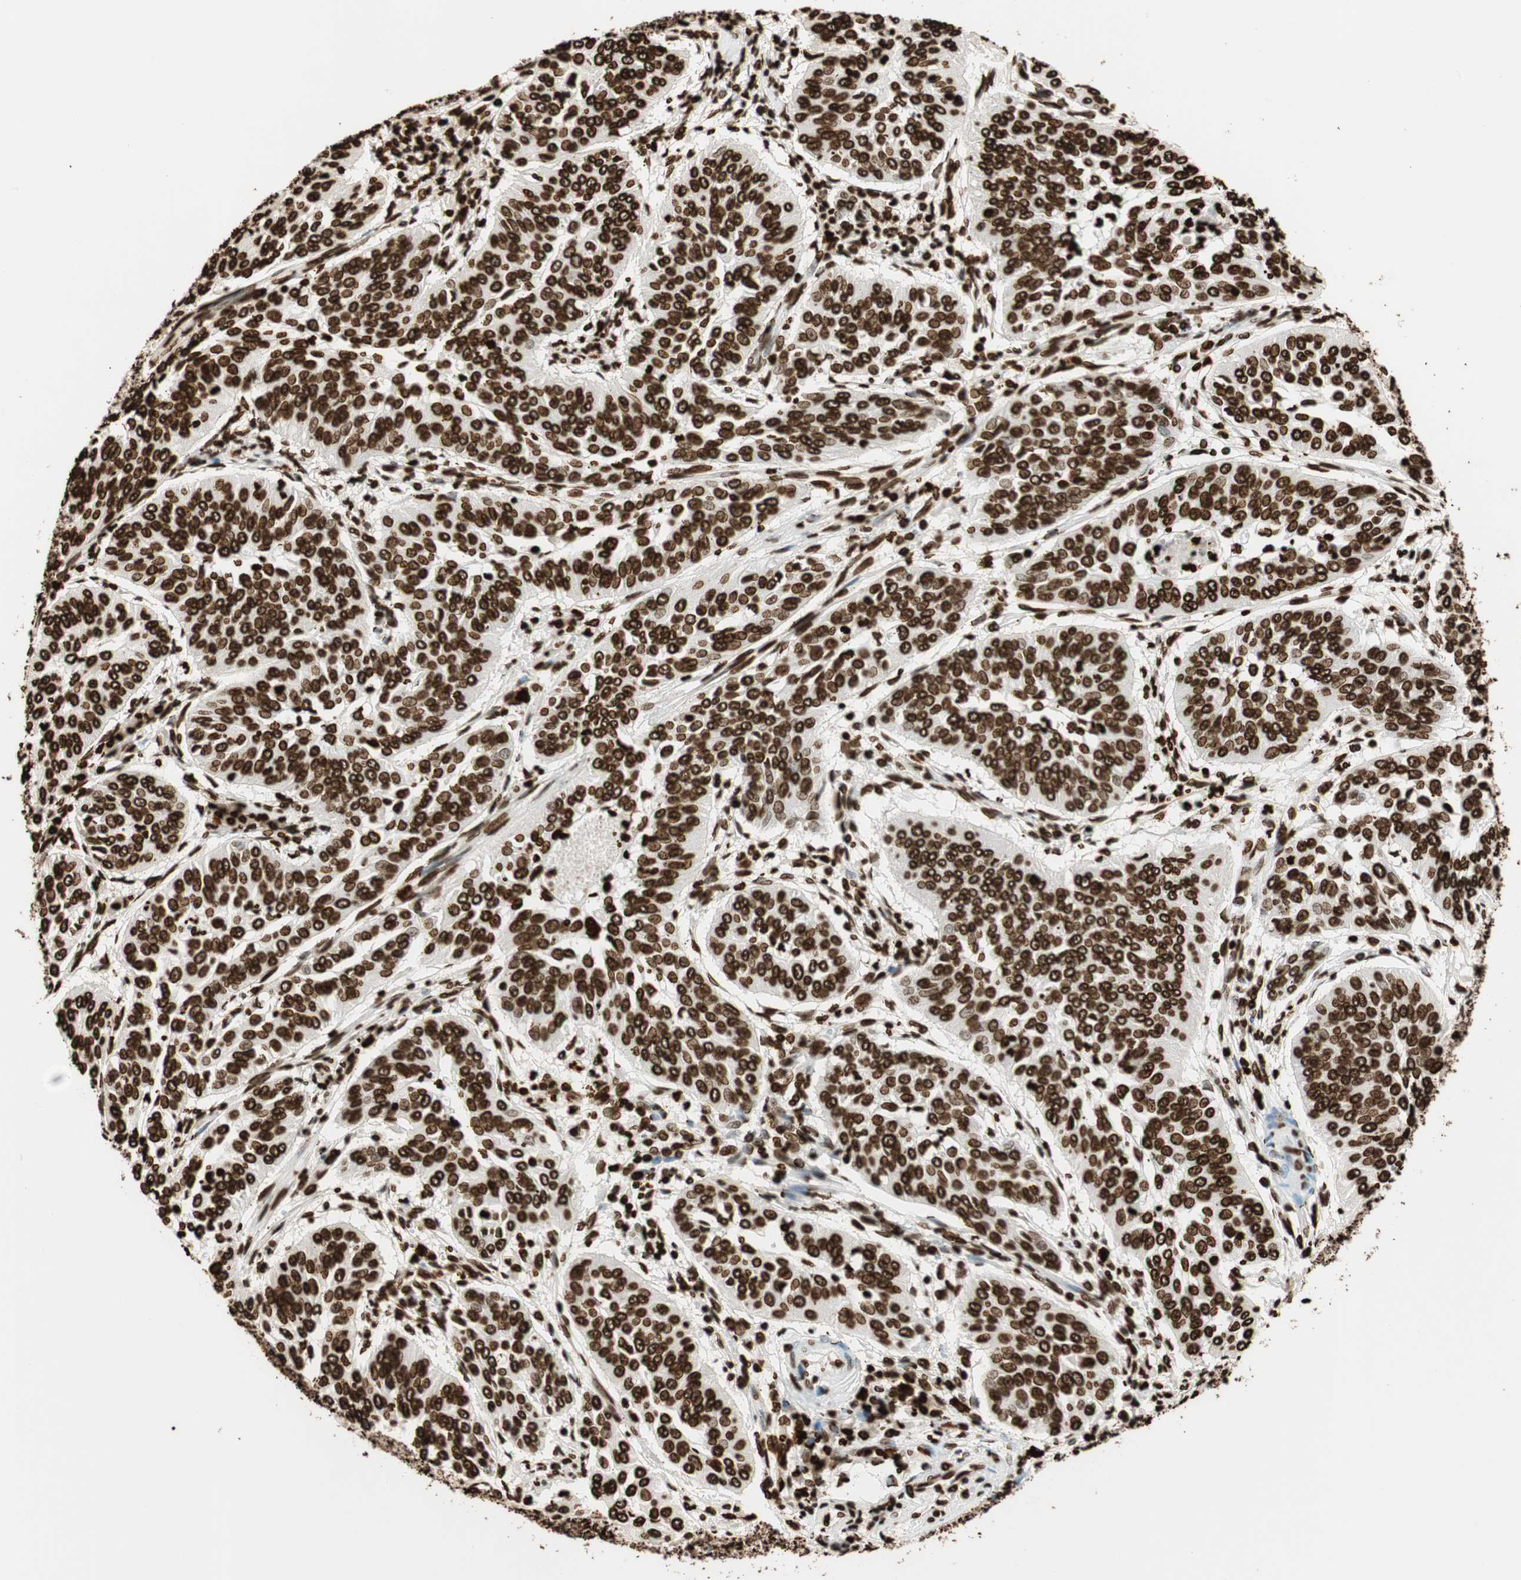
{"staining": {"intensity": "strong", "quantity": ">75%", "location": "nuclear"}, "tissue": "cervical cancer", "cell_type": "Tumor cells", "image_type": "cancer", "snomed": [{"axis": "morphology", "description": "Normal tissue, NOS"}, {"axis": "morphology", "description": "Squamous cell carcinoma, NOS"}, {"axis": "topography", "description": "Cervix"}], "caption": "A photomicrograph of human squamous cell carcinoma (cervical) stained for a protein displays strong nuclear brown staining in tumor cells.", "gene": "GLI2", "patient": {"sex": "female", "age": 39}}